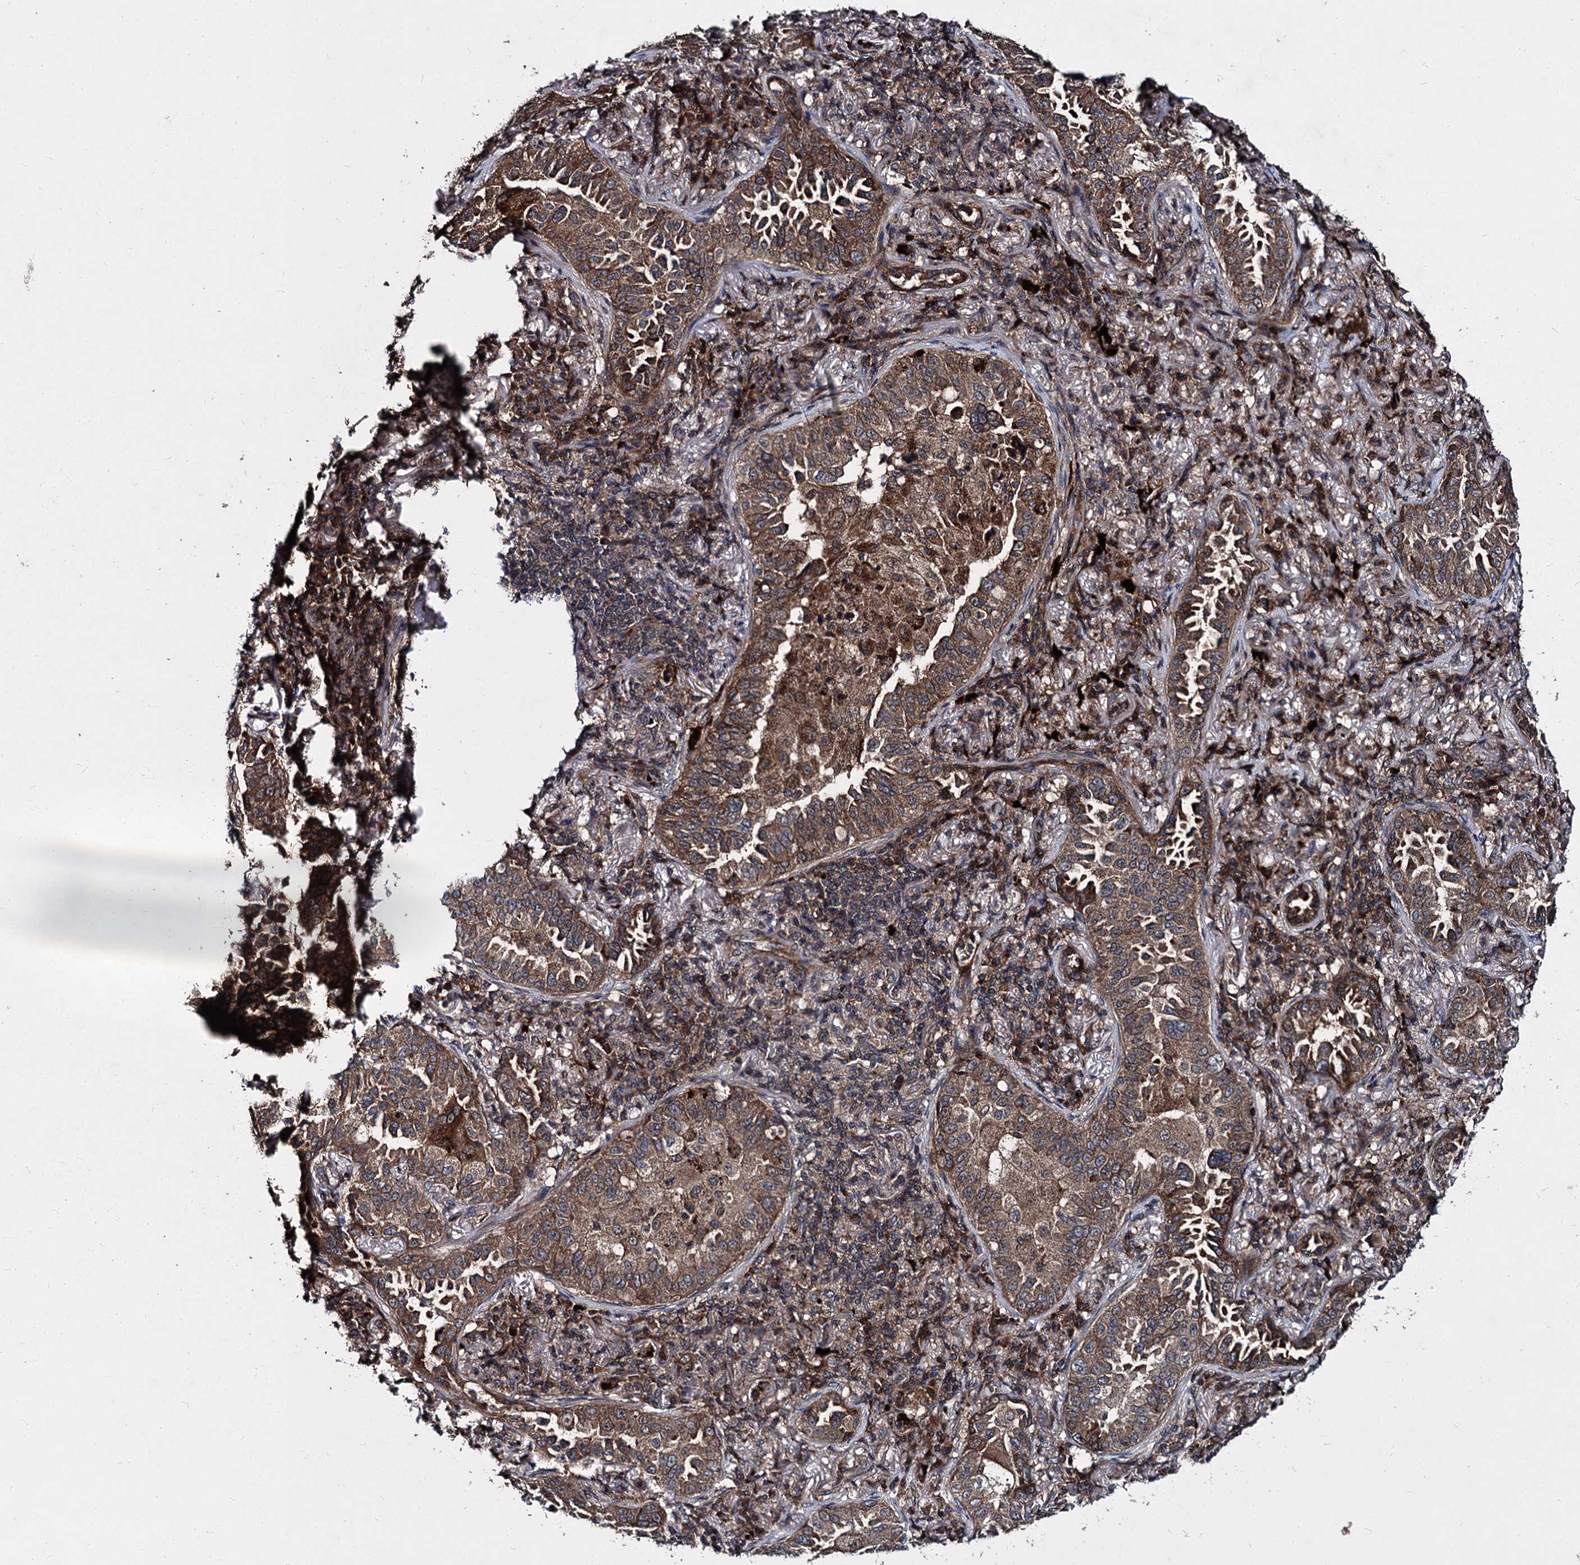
{"staining": {"intensity": "moderate", "quantity": ">75%", "location": "cytoplasmic/membranous"}, "tissue": "lung cancer", "cell_type": "Tumor cells", "image_type": "cancer", "snomed": [{"axis": "morphology", "description": "Adenocarcinoma, NOS"}, {"axis": "topography", "description": "Lung"}], "caption": "DAB (3,3'-diaminobenzidine) immunohistochemical staining of human lung adenocarcinoma shows moderate cytoplasmic/membranous protein positivity in approximately >75% of tumor cells.", "gene": "BCL2L2", "patient": {"sex": "female", "age": 69}}